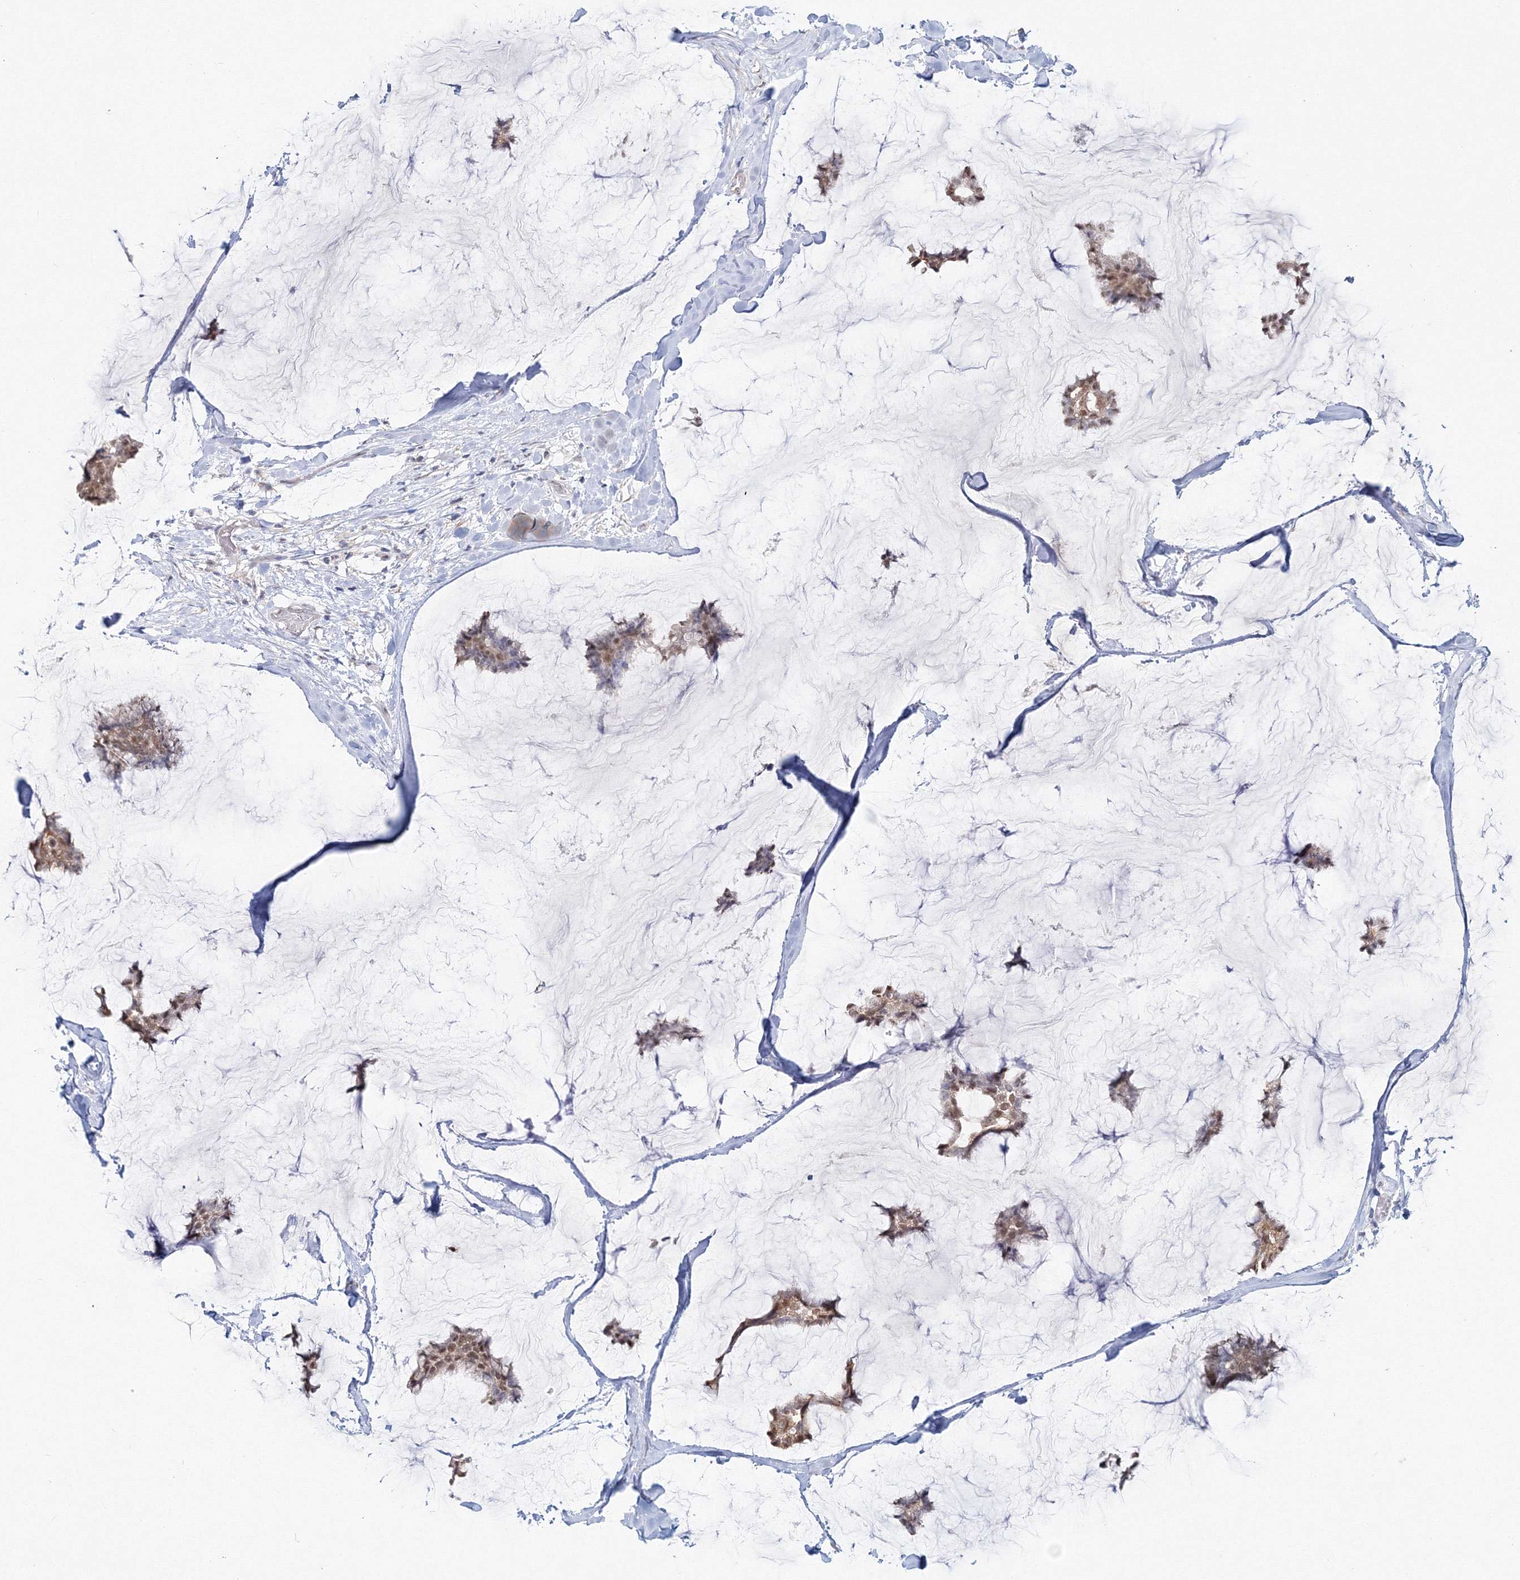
{"staining": {"intensity": "weak", "quantity": ">75%", "location": "nuclear"}, "tissue": "breast cancer", "cell_type": "Tumor cells", "image_type": "cancer", "snomed": [{"axis": "morphology", "description": "Duct carcinoma"}, {"axis": "topography", "description": "Breast"}], "caption": "The photomicrograph shows immunohistochemical staining of breast cancer (invasive ductal carcinoma). There is weak nuclear expression is present in approximately >75% of tumor cells.", "gene": "ARHGAP21", "patient": {"sex": "female", "age": 93}}